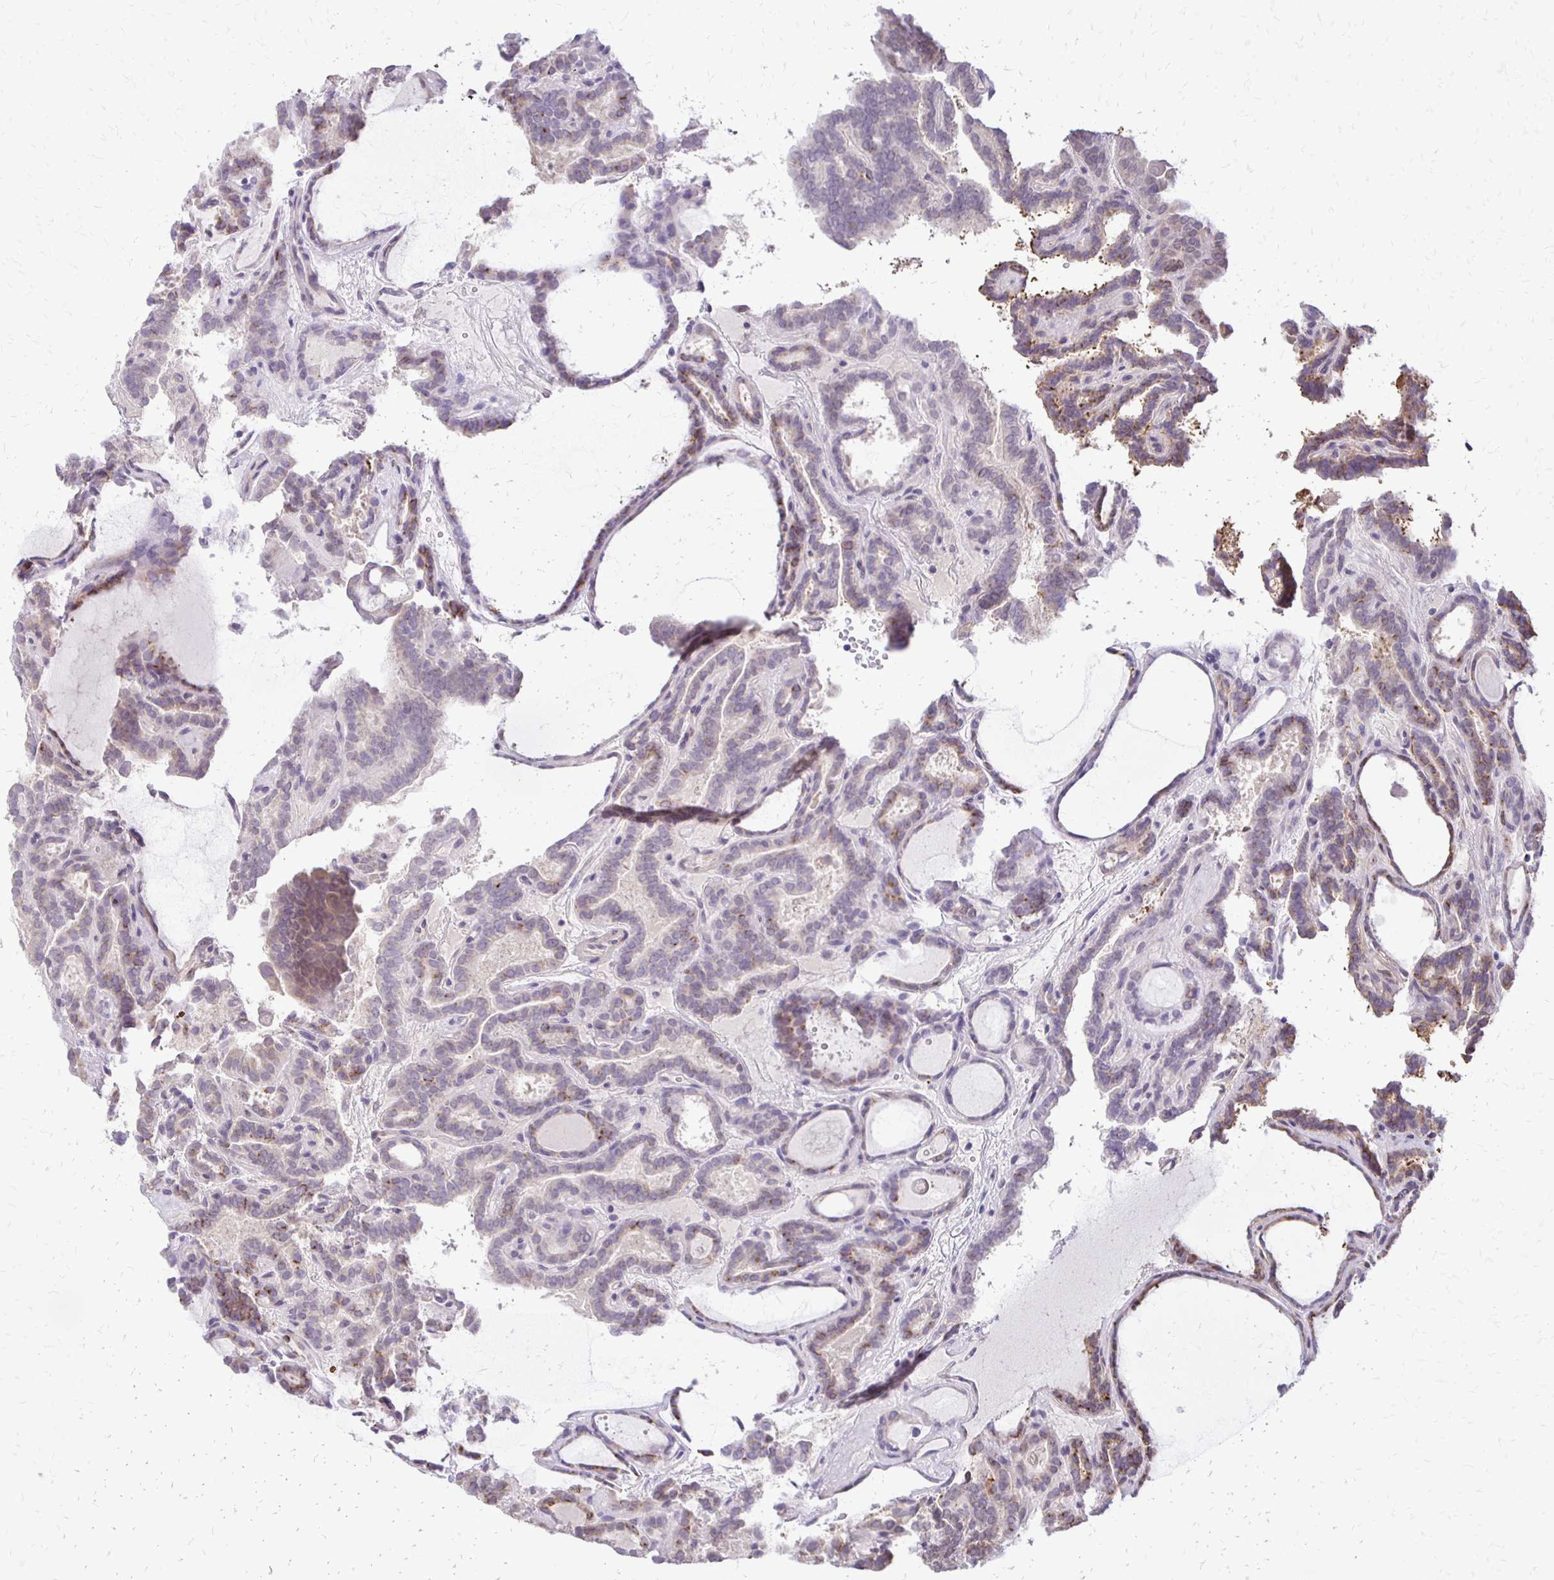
{"staining": {"intensity": "moderate", "quantity": "<25%", "location": "cytoplasmic/membranous"}, "tissue": "thyroid cancer", "cell_type": "Tumor cells", "image_type": "cancer", "snomed": [{"axis": "morphology", "description": "Papillary adenocarcinoma, NOS"}, {"axis": "topography", "description": "Thyroid gland"}], "caption": "Immunohistochemical staining of thyroid papillary adenocarcinoma displays low levels of moderate cytoplasmic/membranous expression in about <25% of tumor cells.", "gene": "ALPG", "patient": {"sex": "female", "age": 46}}